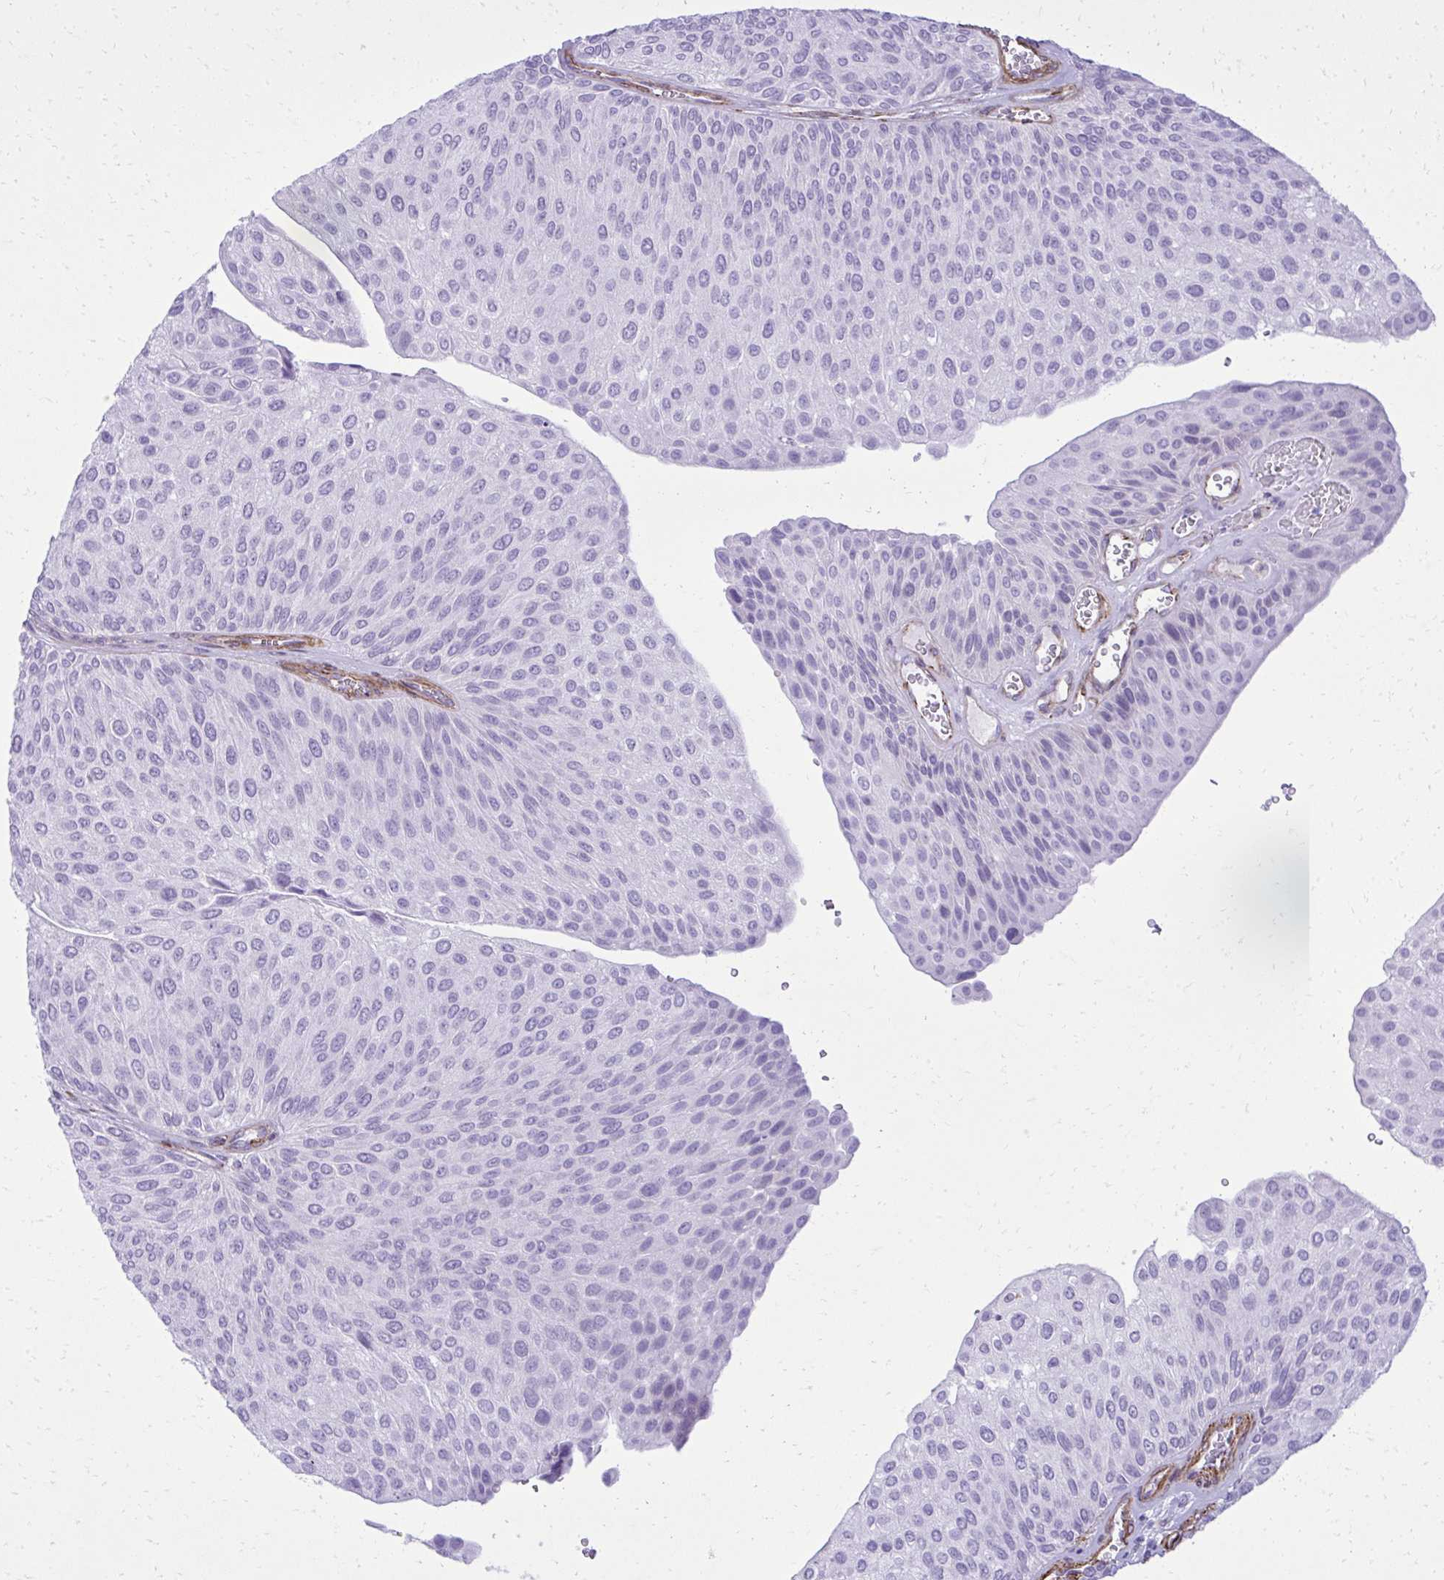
{"staining": {"intensity": "negative", "quantity": "none", "location": "none"}, "tissue": "urothelial cancer", "cell_type": "Tumor cells", "image_type": "cancer", "snomed": [{"axis": "morphology", "description": "Urothelial carcinoma, NOS"}, {"axis": "topography", "description": "Urinary bladder"}], "caption": "High magnification brightfield microscopy of transitional cell carcinoma stained with DAB (brown) and counterstained with hematoxylin (blue): tumor cells show no significant positivity.", "gene": "PITPNM3", "patient": {"sex": "male", "age": 67}}